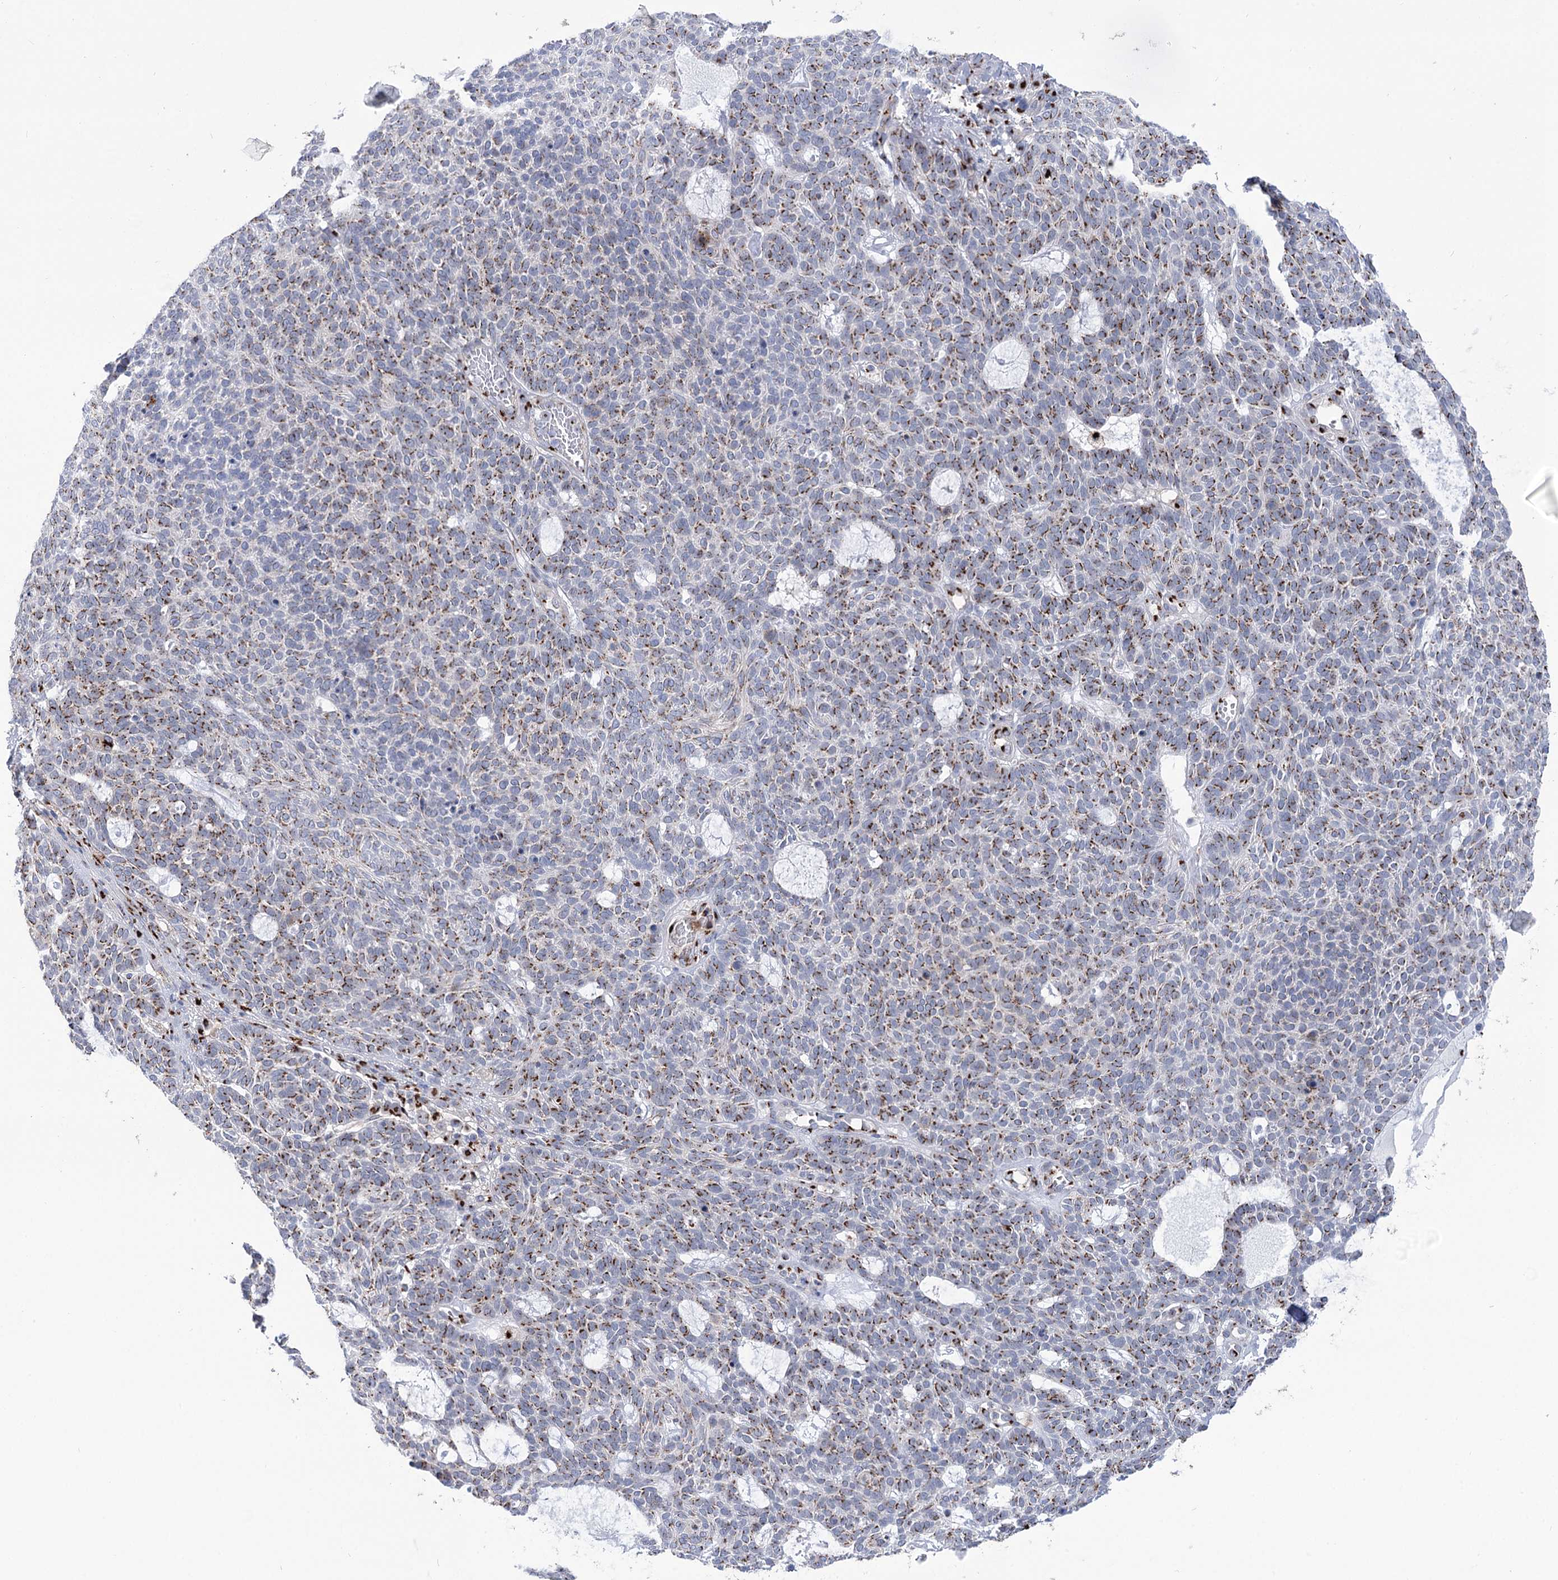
{"staining": {"intensity": "moderate", "quantity": ">75%", "location": "cytoplasmic/membranous"}, "tissue": "skin cancer", "cell_type": "Tumor cells", "image_type": "cancer", "snomed": [{"axis": "morphology", "description": "Squamous cell carcinoma, NOS"}, {"axis": "topography", "description": "Skin"}], "caption": "Human squamous cell carcinoma (skin) stained with a brown dye reveals moderate cytoplasmic/membranous positive expression in approximately >75% of tumor cells.", "gene": "TMEM165", "patient": {"sex": "female", "age": 90}}